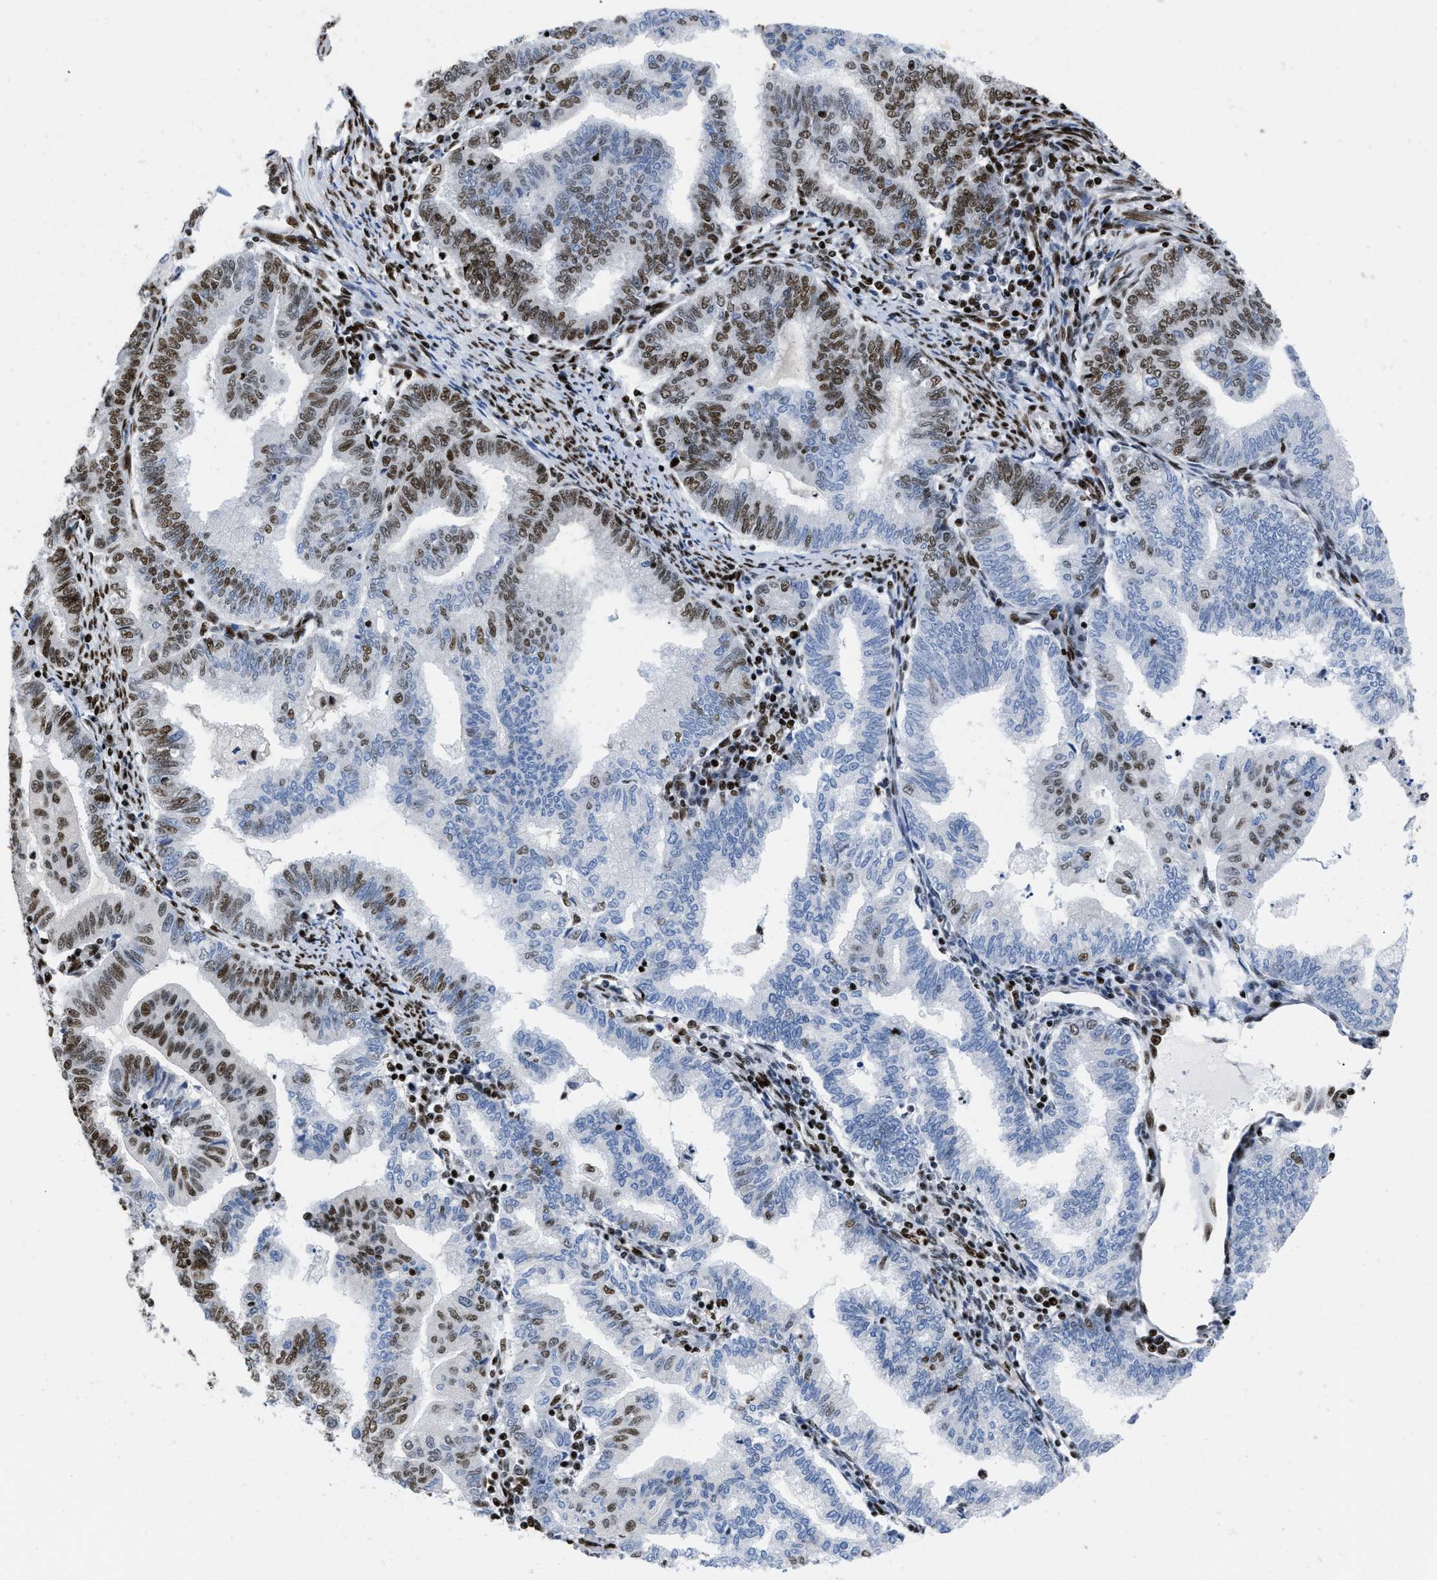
{"staining": {"intensity": "moderate", "quantity": "25%-75%", "location": "nuclear"}, "tissue": "endometrial cancer", "cell_type": "Tumor cells", "image_type": "cancer", "snomed": [{"axis": "morphology", "description": "Polyp, NOS"}, {"axis": "morphology", "description": "Adenocarcinoma, NOS"}, {"axis": "morphology", "description": "Adenoma, NOS"}, {"axis": "topography", "description": "Endometrium"}], "caption": "Endometrial cancer (adenocarcinoma) tissue reveals moderate nuclear positivity in about 25%-75% of tumor cells", "gene": "CREB1", "patient": {"sex": "female", "age": 79}}